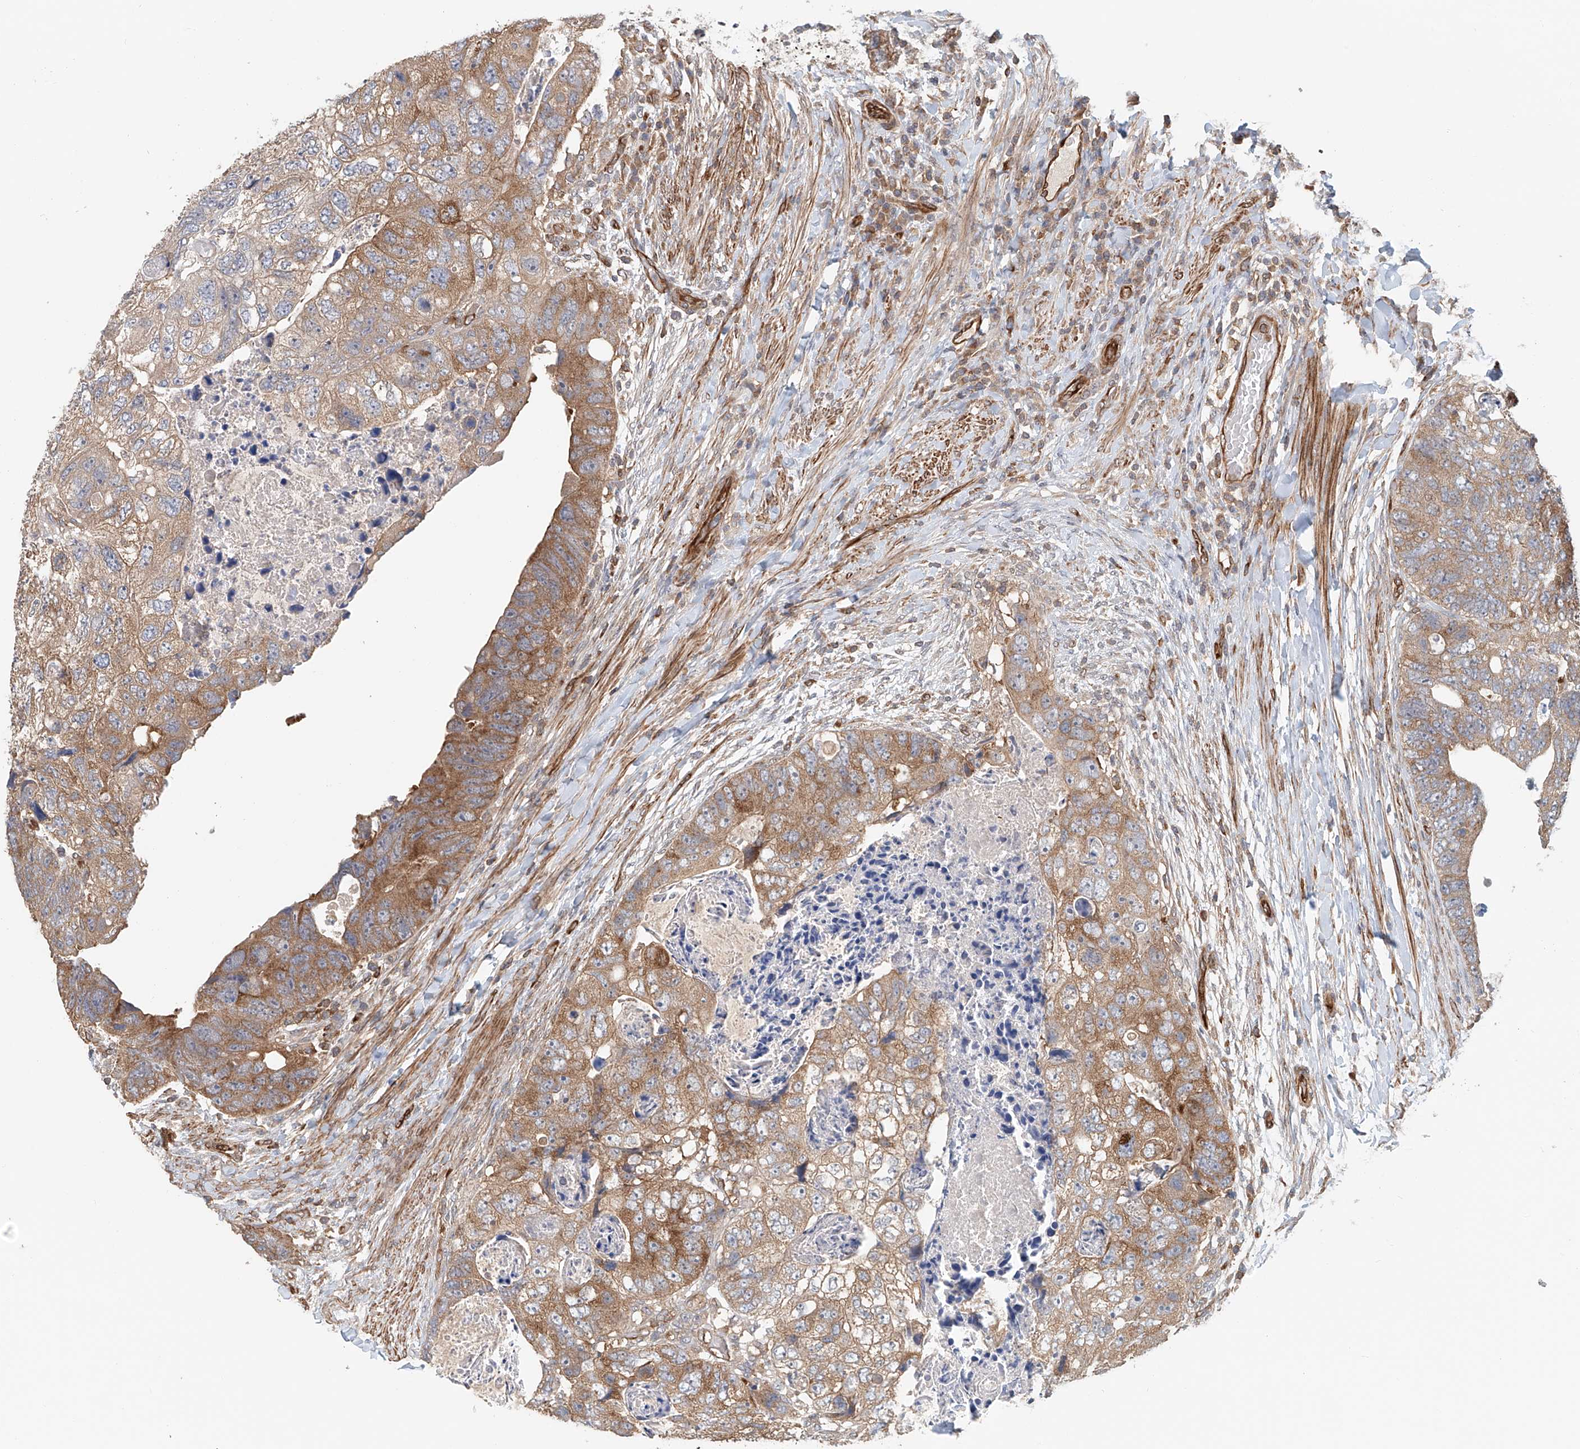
{"staining": {"intensity": "moderate", "quantity": ">75%", "location": "cytoplasmic/membranous"}, "tissue": "colorectal cancer", "cell_type": "Tumor cells", "image_type": "cancer", "snomed": [{"axis": "morphology", "description": "Adenocarcinoma, NOS"}, {"axis": "topography", "description": "Rectum"}], "caption": "Tumor cells show medium levels of moderate cytoplasmic/membranous positivity in about >75% of cells in human adenocarcinoma (colorectal).", "gene": "FRYL", "patient": {"sex": "male", "age": 59}}